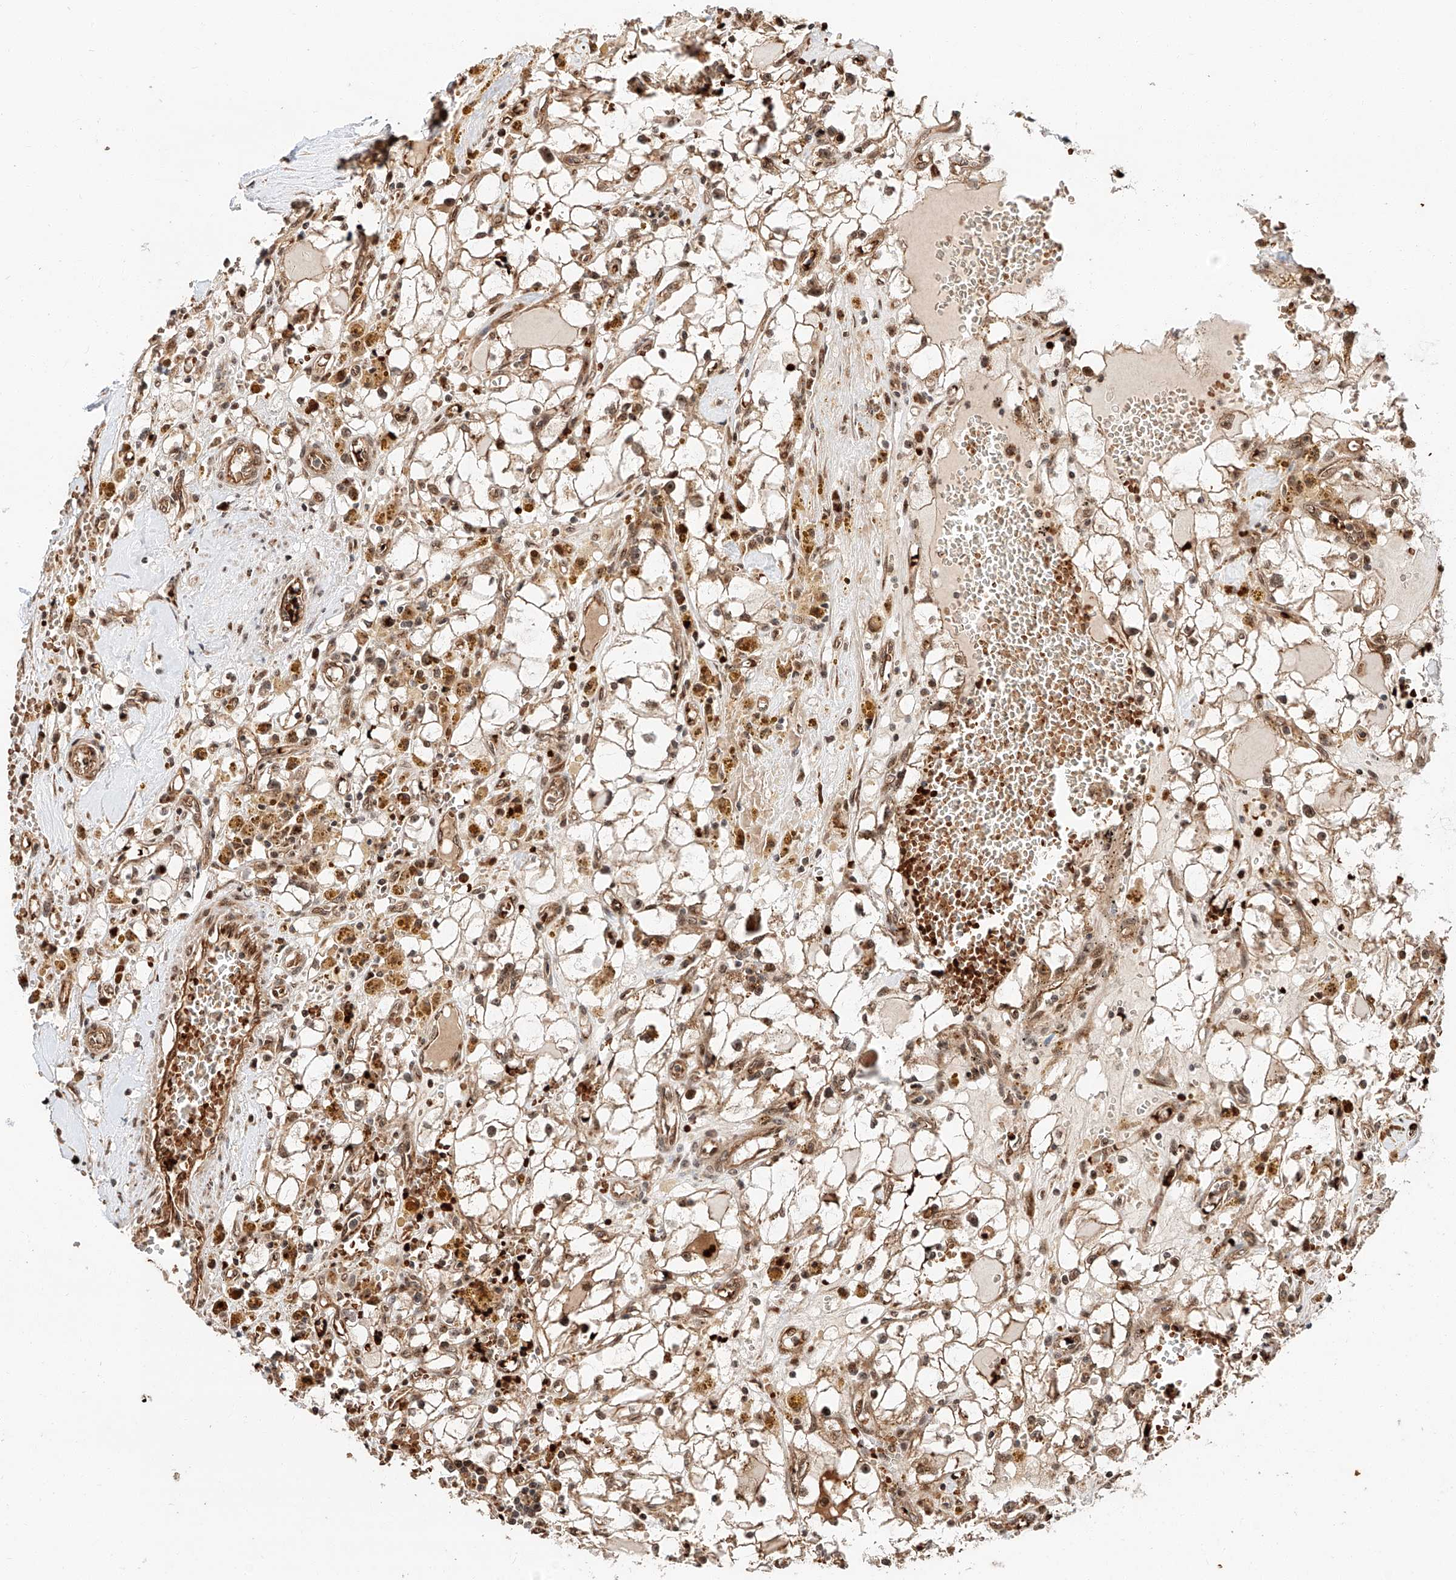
{"staining": {"intensity": "moderate", "quantity": ">75%", "location": "cytoplasmic/membranous"}, "tissue": "renal cancer", "cell_type": "Tumor cells", "image_type": "cancer", "snomed": [{"axis": "morphology", "description": "Adenocarcinoma, NOS"}, {"axis": "topography", "description": "Kidney"}], "caption": "IHC (DAB (3,3'-diaminobenzidine)) staining of adenocarcinoma (renal) demonstrates moderate cytoplasmic/membranous protein positivity in about >75% of tumor cells.", "gene": "THTPA", "patient": {"sex": "male", "age": 56}}